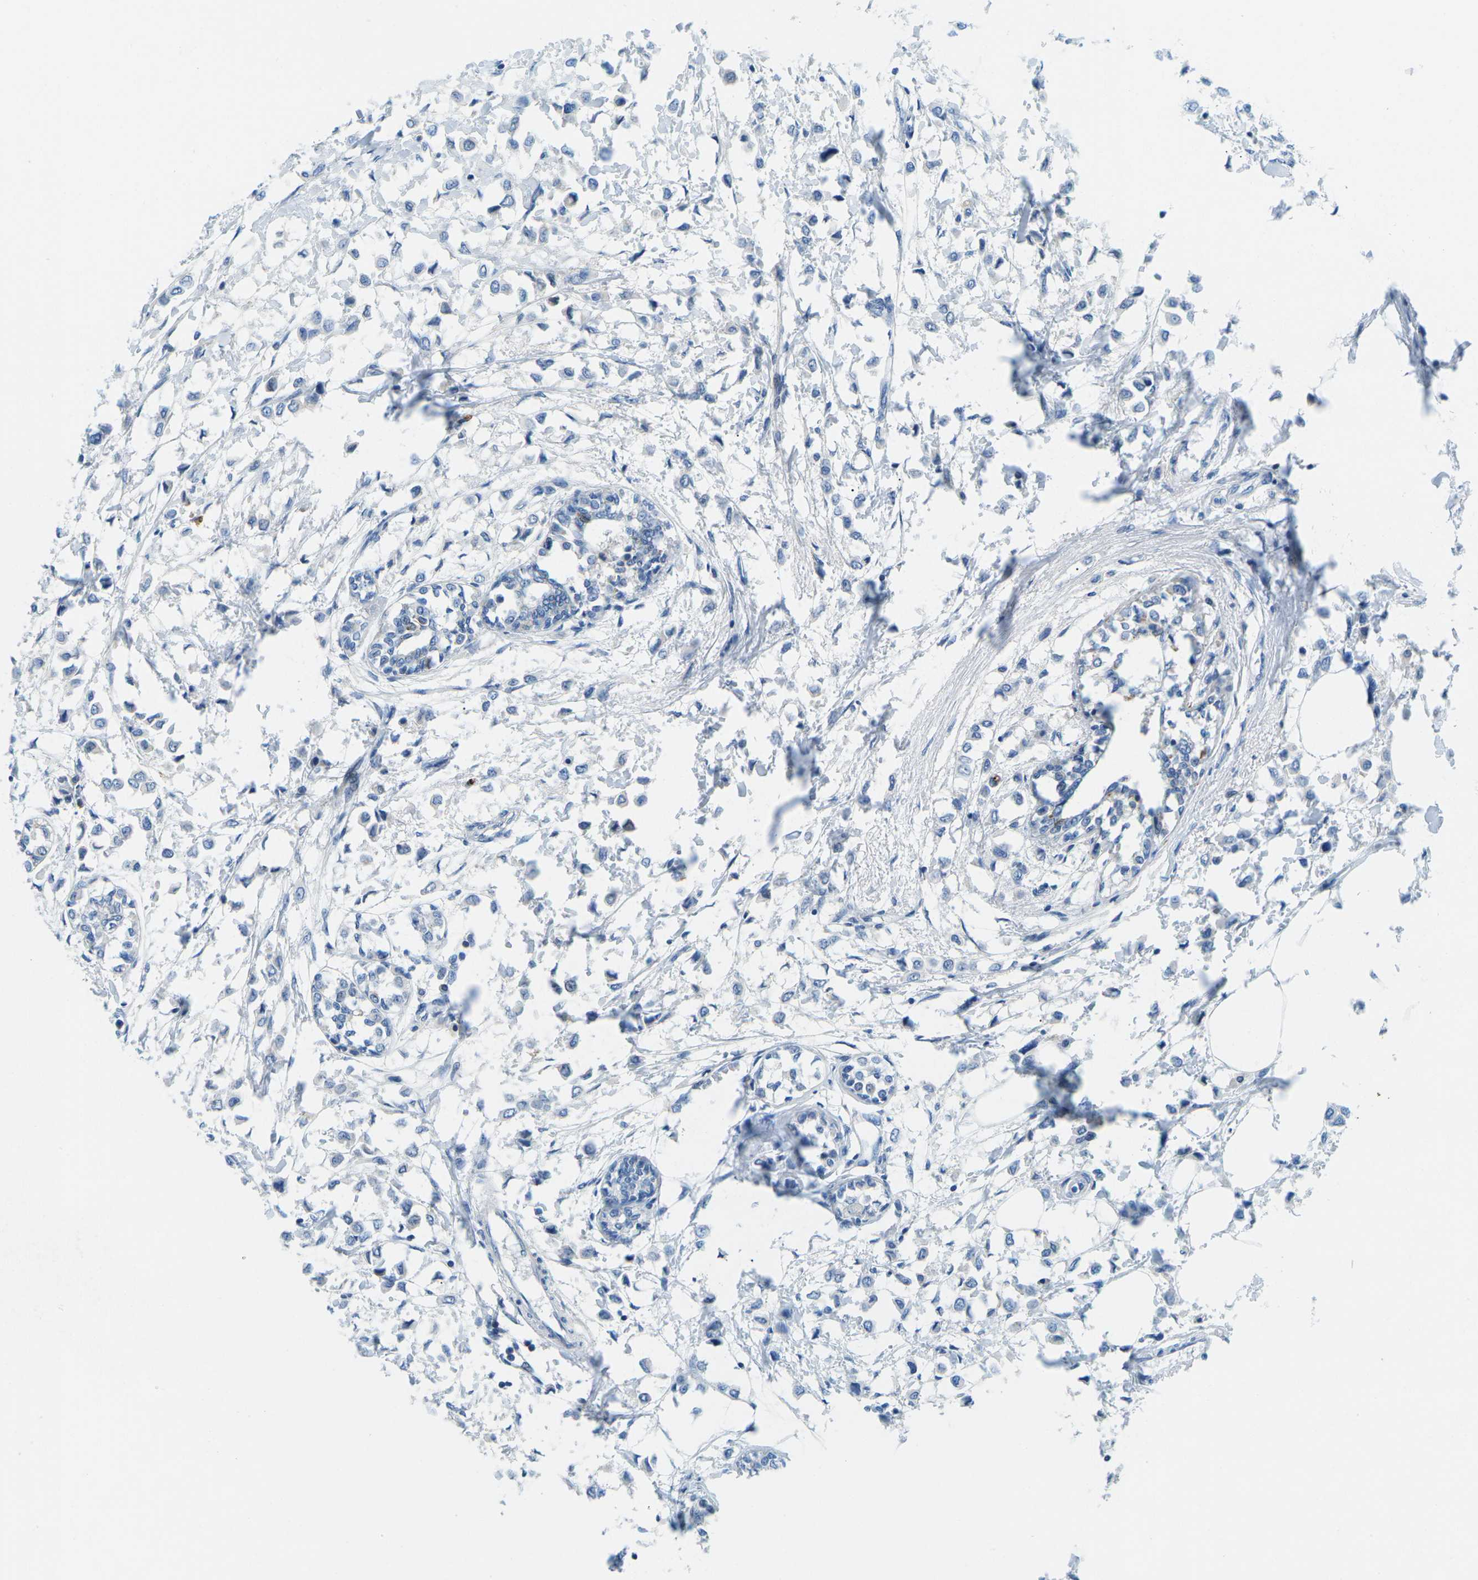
{"staining": {"intensity": "negative", "quantity": "none", "location": "none"}, "tissue": "breast cancer", "cell_type": "Tumor cells", "image_type": "cancer", "snomed": [{"axis": "morphology", "description": "Lobular carcinoma"}, {"axis": "topography", "description": "Breast"}], "caption": "Tumor cells are negative for brown protein staining in breast lobular carcinoma. (DAB (3,3'-diaminobenzidine) immunohistochemistry visualized using brightfield microscopy, high magnification).", "gene": "CFB", "patient": {"sex": "female", "age": 51}}